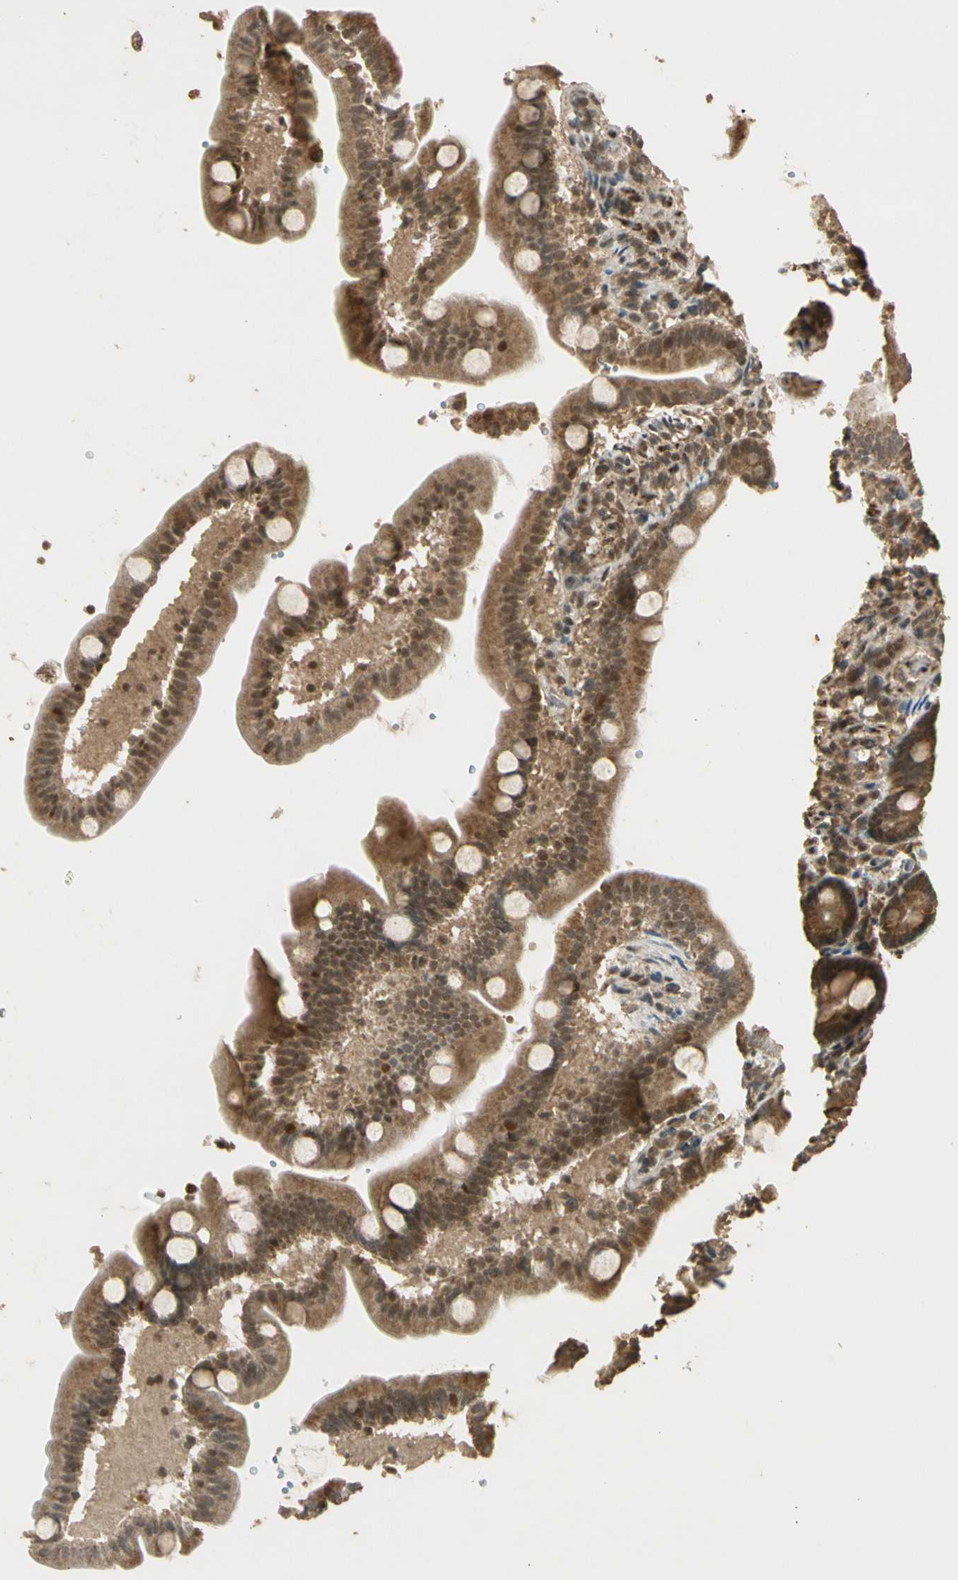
{"staining": {"intensity": "moderate", "quantity": ">75%", "location": "cytoplasmic/membranous,nuclear"}, "tissue": "duodenum", "cell_type": "Glandular cells", "image_type": "normal", "snomed": [{"axis": "morphology", "description": "Normal tissue, NOS"}, {"axis": "topography", "description": "Duodenum"}], "caption": "Approximately >75% of glandular cells in normal human duodenum display moderate cytoplasmic/membranous,nuclear protein expression as visualized by brown immunohistochemical staining.", "gene": "ZNF135", "patient": {"sex": "male", "age": 54}}